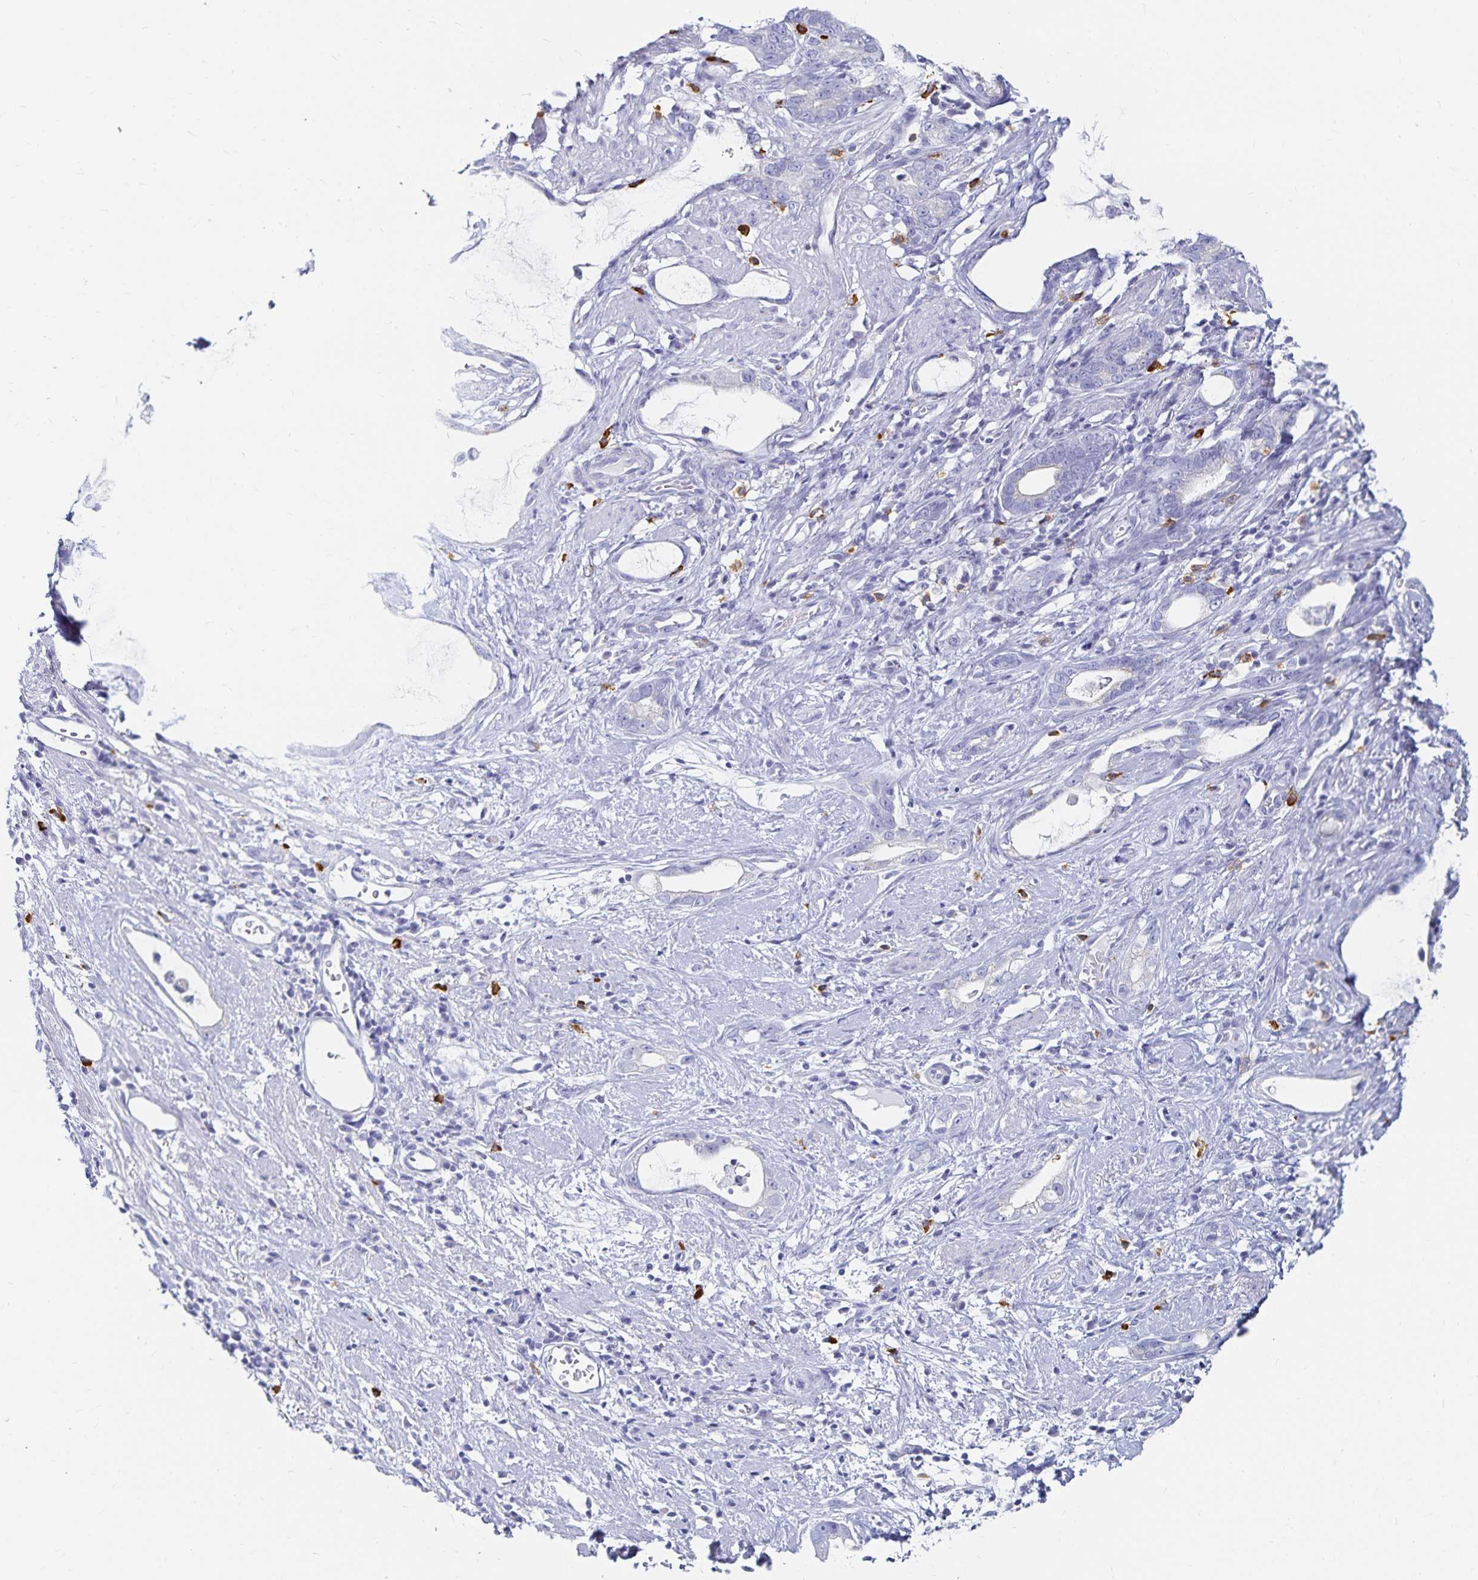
{"staining": {"intensity": "negative", "quantity": "none", "location": "none"}, "tissue": "stomach cancer", "cell_type": "Tumor cells", "image_type": "cancer", "snomed": [{"axis": "morphology", "description": "Adenocarcinoma, NOS"}, {"axis": "topography", "description": "Stomach"}], "caption": "Immunohistochemical staining of stomach cancer (adenocarcinoma) demonstrates no significant staining in tumor cells. (DAB (3,3'-diaminobenzidine) immunohistochemistry with hematoxylin counter stain).", "gene": "TNIP1", "patient": {"sex": "male", "age": 55}}